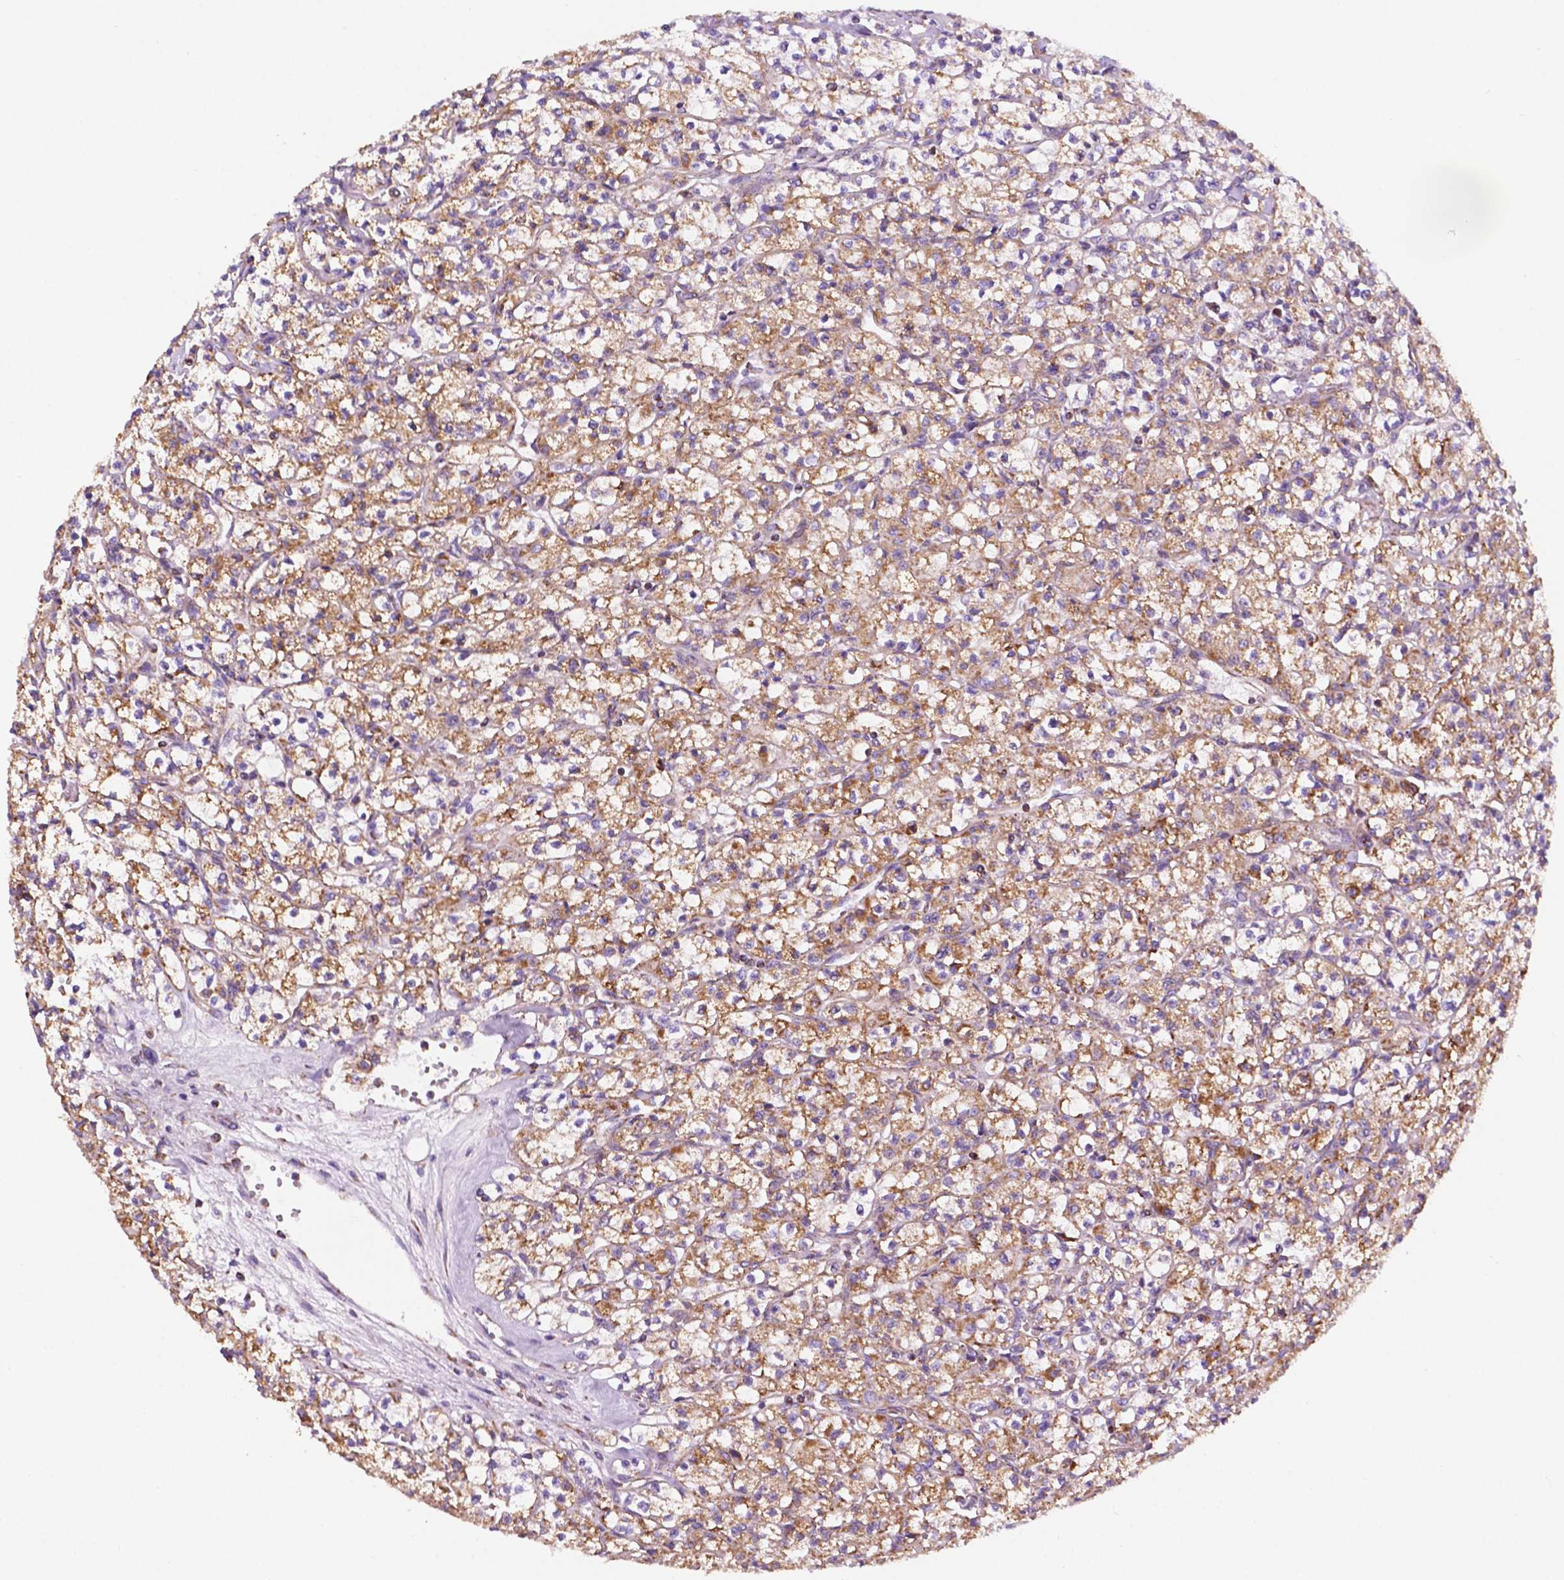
{"staining": {"intensity": "moderate", "quantity": ">75%", "location": "cytoplasmic/membranous"}, "tissue": "renal cancer", "cell_type": "Tumor cells", "image_type": "cancer", "snomed": [{"axis": "morphology", "description": "Adenocarcinoma, NOS"}, {"axis": "topography", "description": "Kidney"}], "caption": "A brown stain highlights moderate cytoplasmic/membranous staining of a protein in human renal cancer (adenocarcinoma) tumor cells.", "gene": "GEMIN4", "patient": {"sex": "female", "age": 70}}